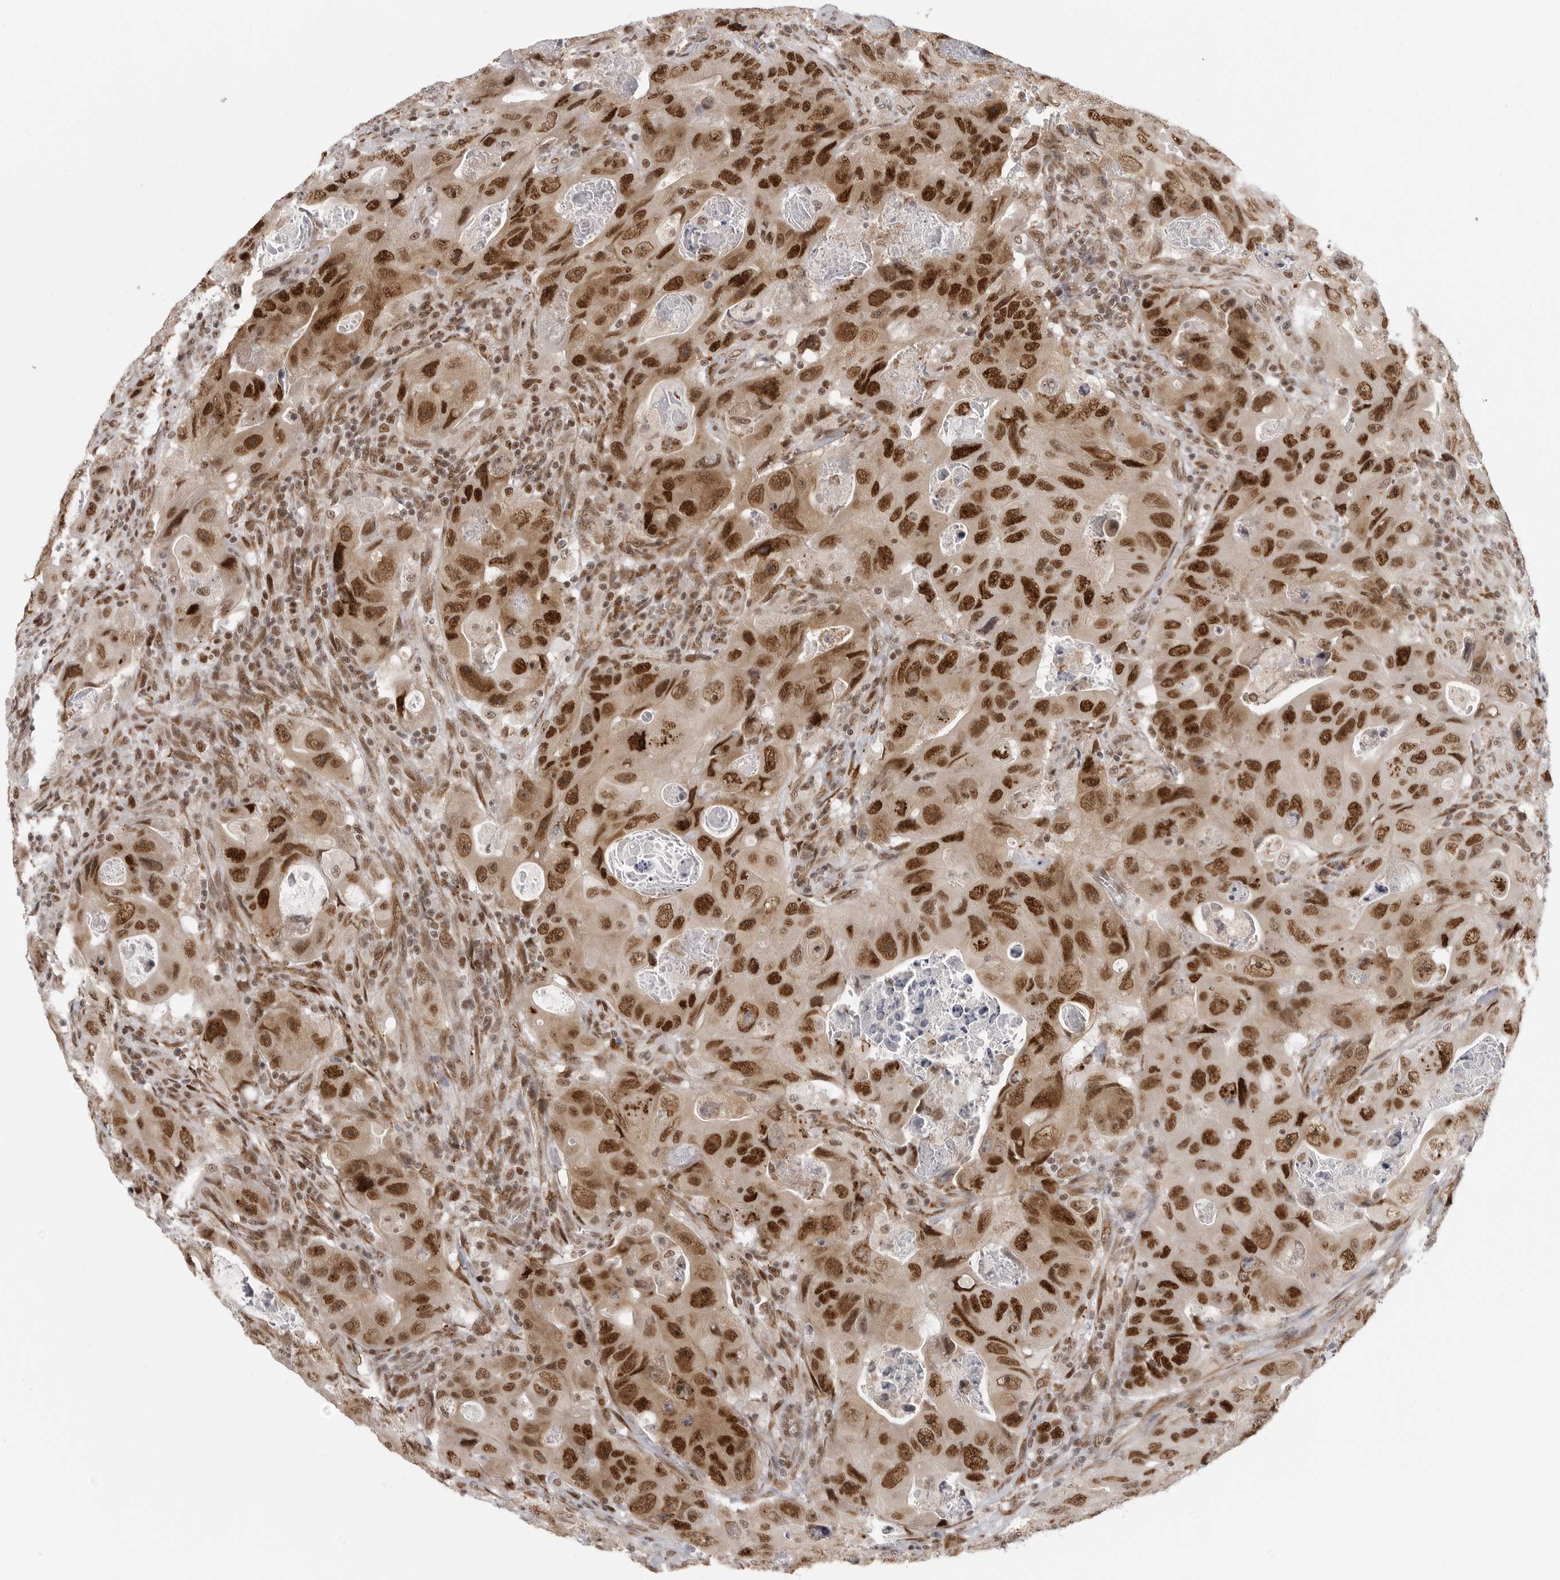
{"staining": {"intensity": "strong", "quantity": ">75%", "location": "nuclear"}, "tissue": "colorectal cancer", "cell_type": "Tumor cells", "image_type": "cancer", "snomed": [{"axis": "morphology", "description": "Adenocarcinoma, NOS"}, {"axis": "topography", "description": "Colon"}], "caption": "Colorectal cancer (adenocarcinoma) was stained to show a protein in brown. There is high levels of strong nuclear expression in about >75% of tumor cells. (brown staining indicates protein expression, while blue staining denotes nuclei).", "gene": "PRDM10", "patient": {"sex": "female", "age": 46}}